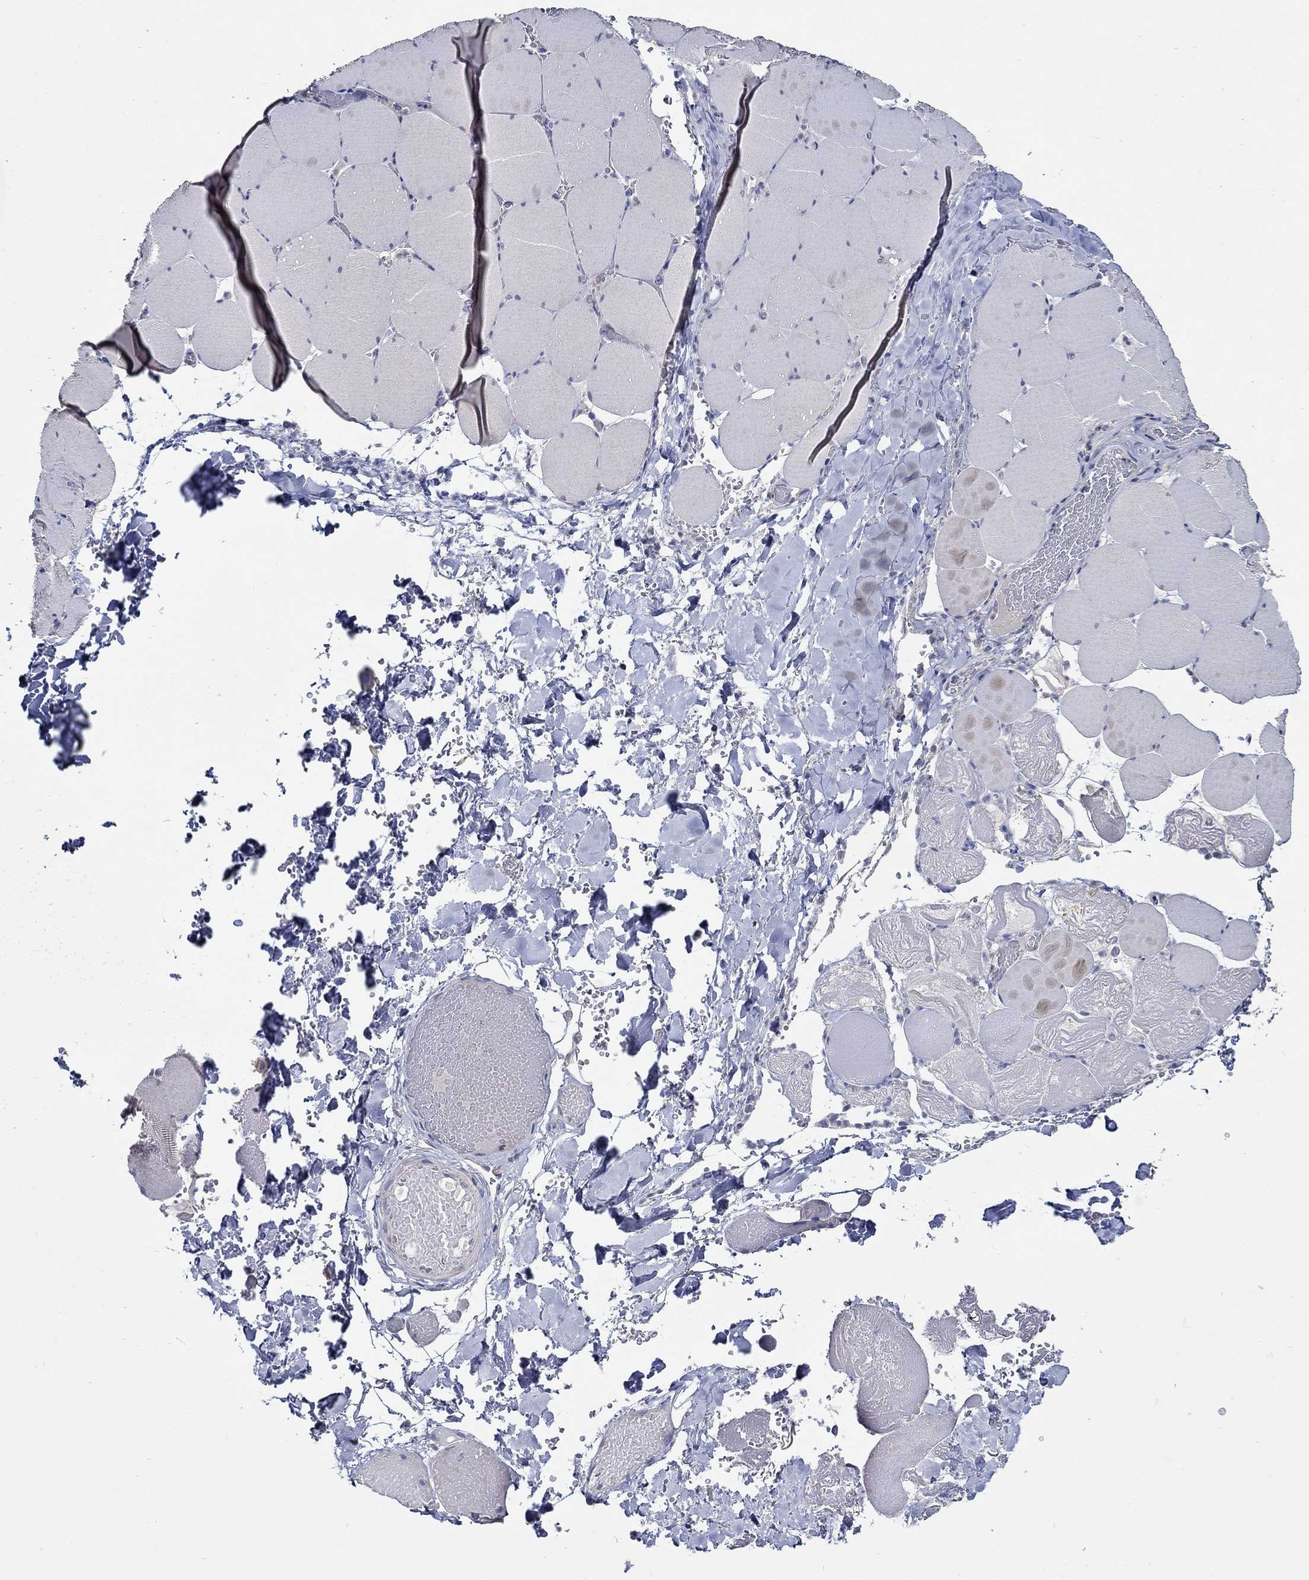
{"staining": {"intensity": "negative", "quantity": "none", "location": "none"}, "tissue": "skeletal muscle", "cell_type": "Myocytes", "image_type": "normal", "snomed": [{"axis": "morphology", "description": "Normal tissue, NOS"}, {"axis": "morphology", "description": "Malignant melanoma, Metastatic site"}, {"axis": "topography", "description": "Skeletal muscle"}], "caption": "Protein analysis of normal skeletal muscle demonstrates no significant staining in myocytes. (Immunohistochemistry (ihc), brightfield microscopy, high magnification).", "gene": "WDR53", "patient": {"sex": "male", "age": 50}}